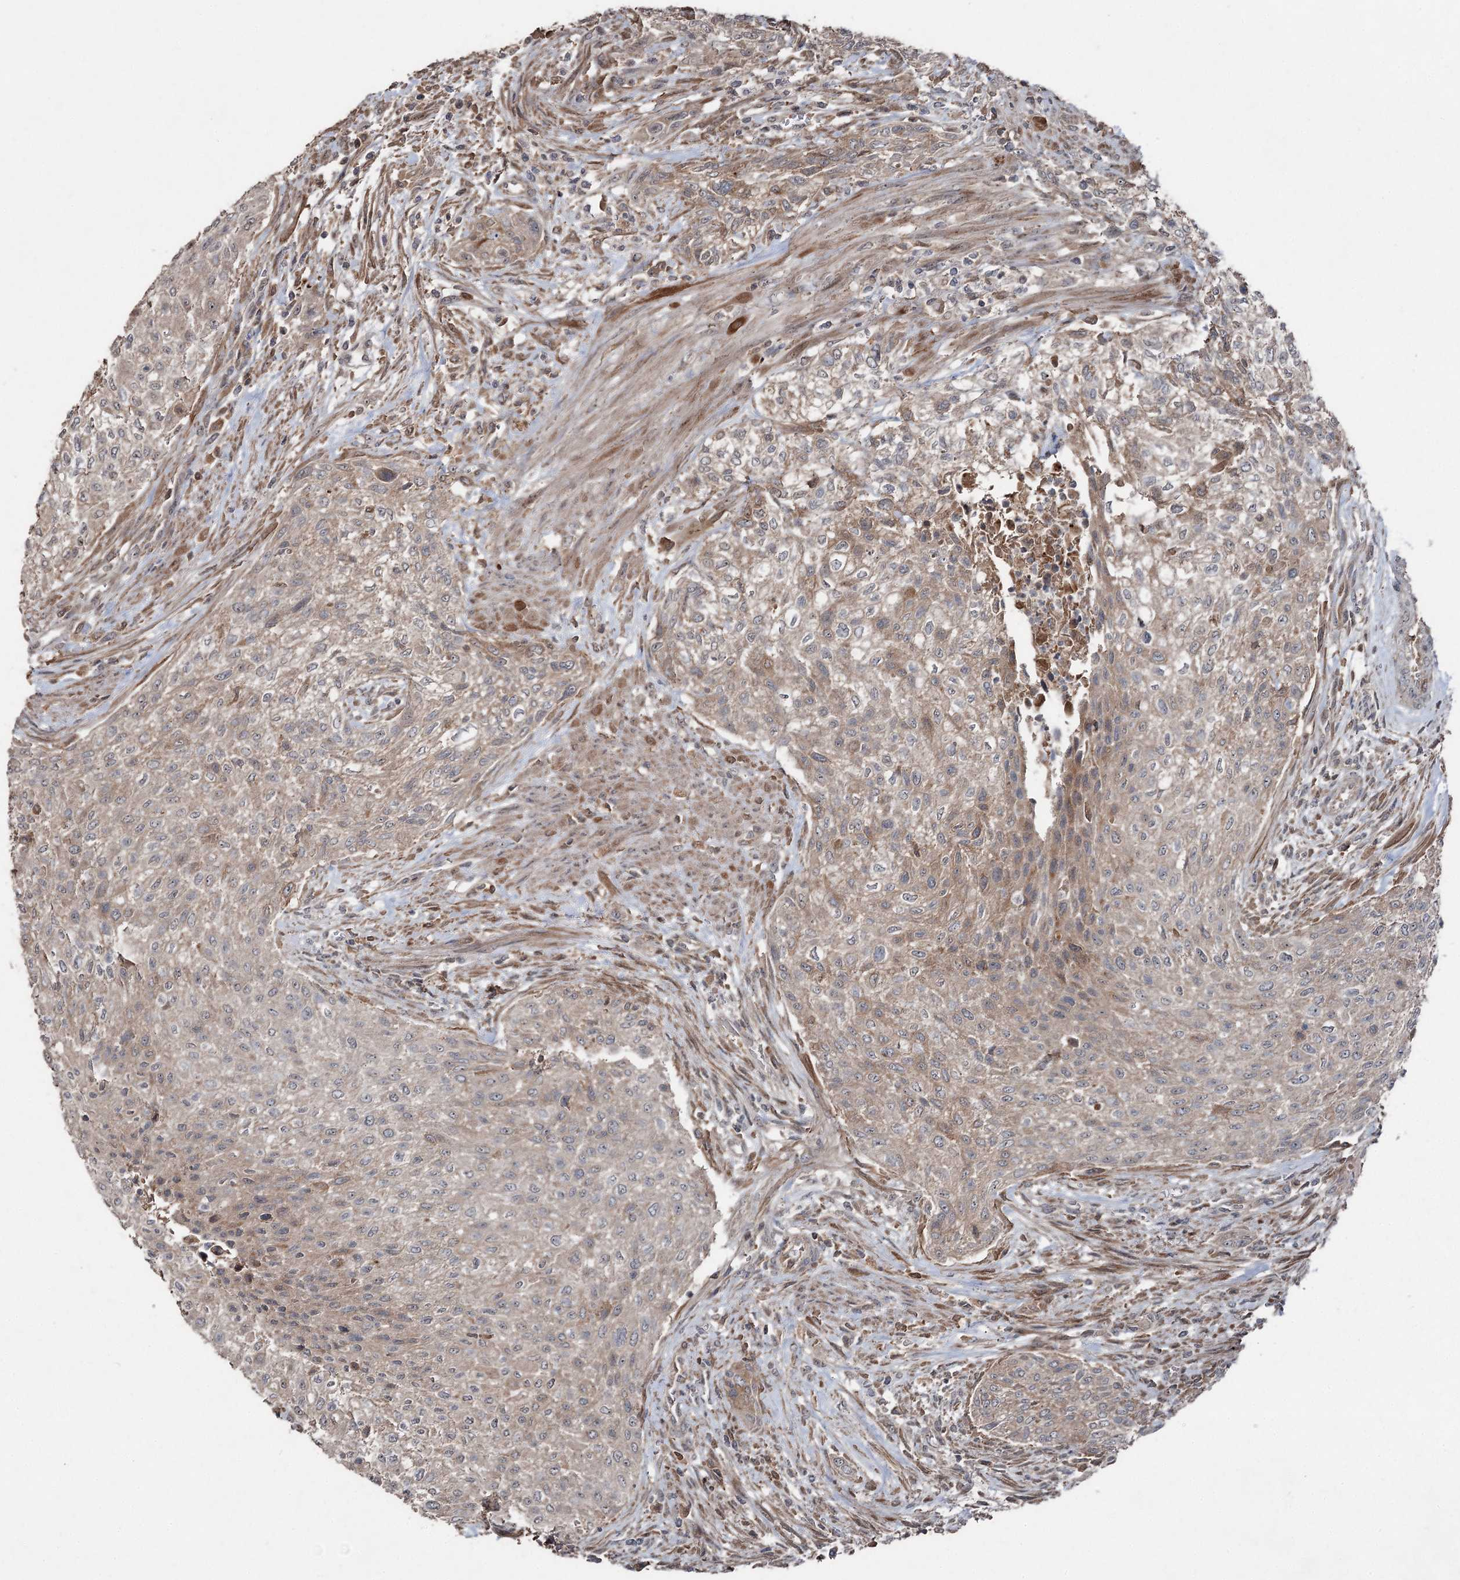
{"staining": {"intensity": "weak", "quantity": "25%-75%", "location": "cytoplasmic/membranous"}, "tissue": "urothelial cancer", "cell_type": "Tumor cells", "image_type": "cancer", "snomed": [{"axis": "morphology", "description": "Urothelial carcinoma, High grade"}, {"axis": "topography", "description": "Urinary bladder"}], "caption": "The histopathology image displays a brown stain indicating the presence of a protein in the cytoplasmic/membranous of tumor cells in urothelial cancer. Immunohistochemistry stains the protein of interest in brown and the nuclei are stained blue.", "gene": "MAPK8IP2", "patient": {"sex": "male", "age": 35}}